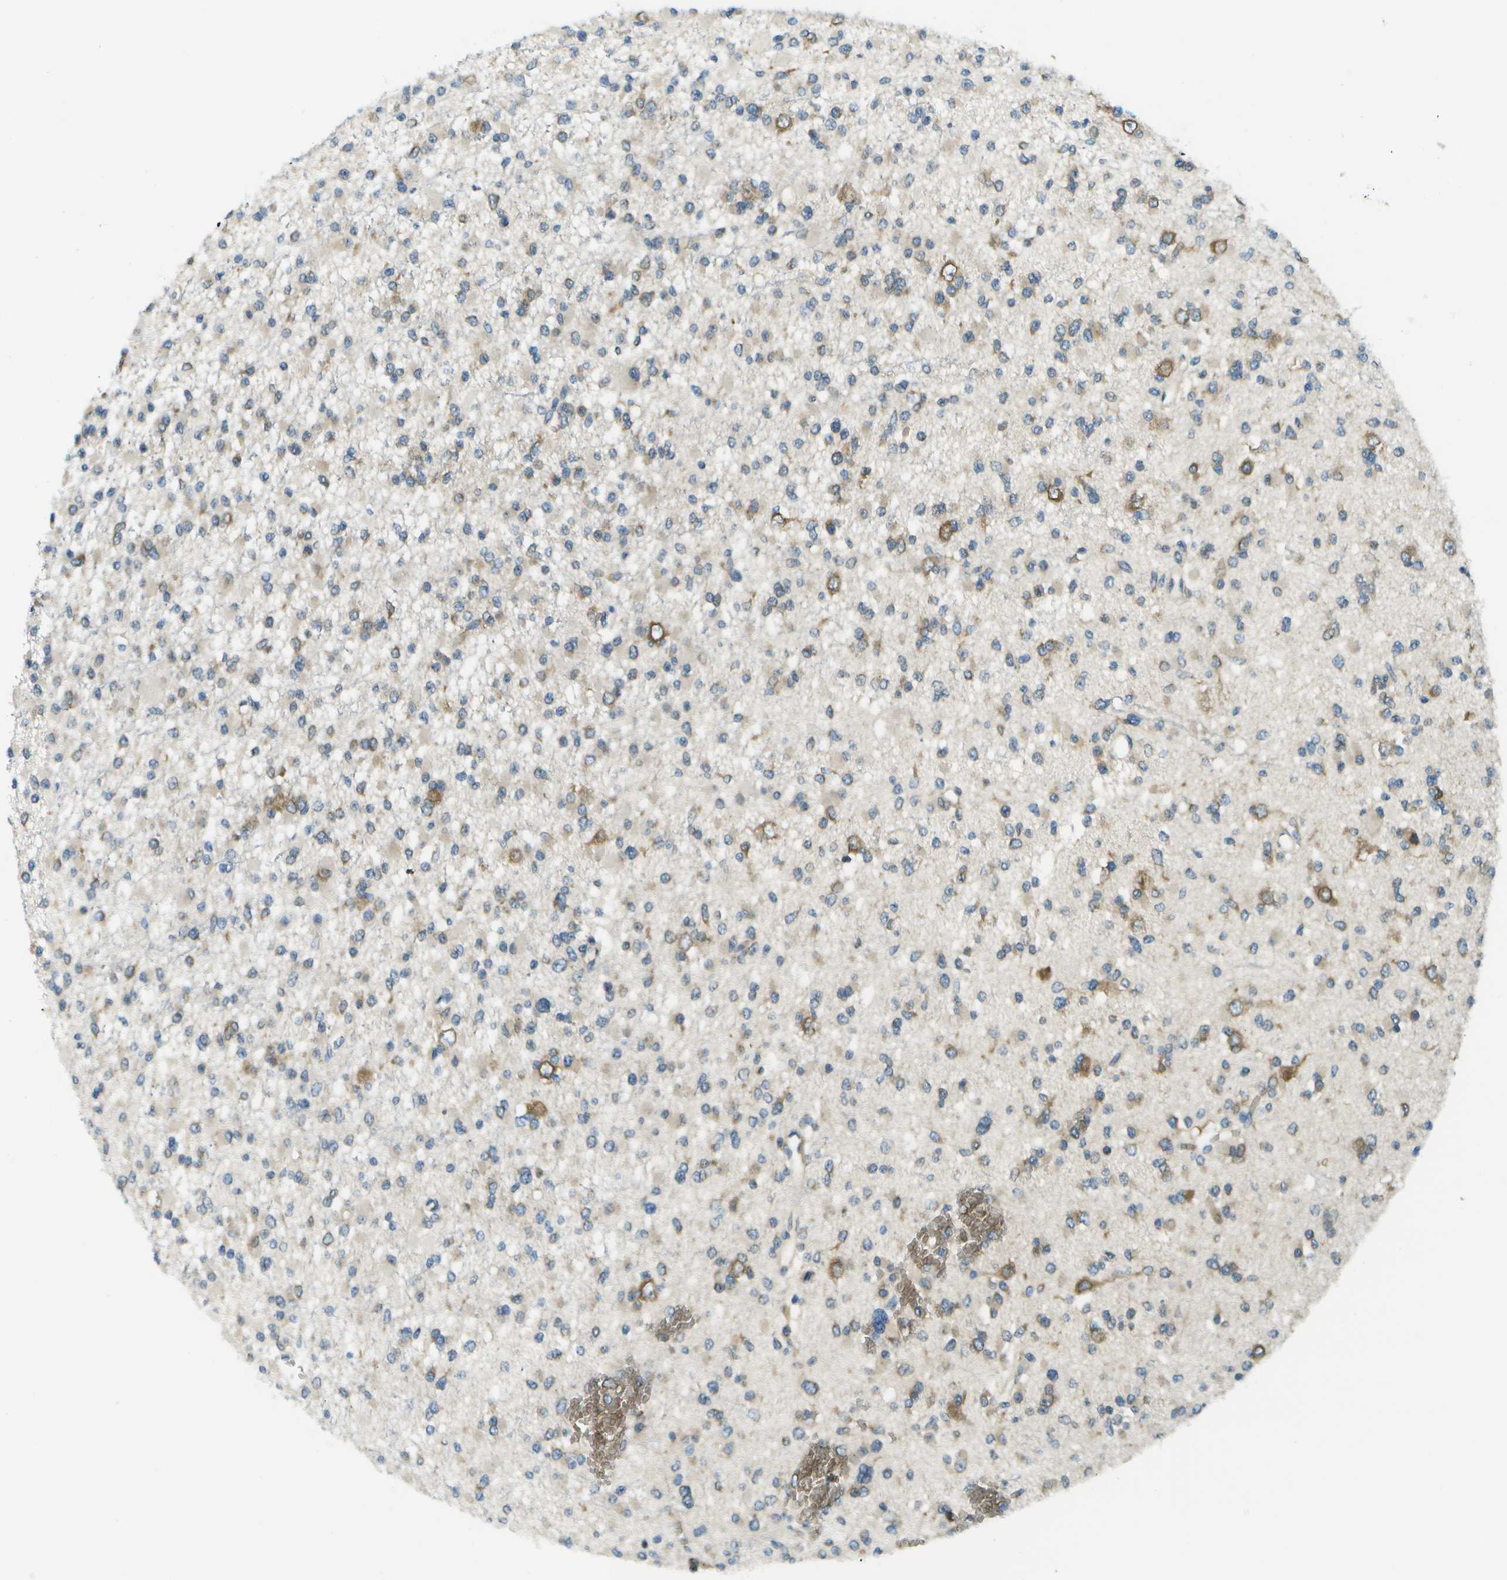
{"staining": {"intensity": "moderate", "quantity": "25%-75%", "location": "cytoplasmic/membranous"}, "tissue": "glioma", "cell_type": "Tumor cells", "image_type": "cancer", "snomed": [{"axis": "morphology", "description": "Glioma, malignant, Low grade"}, {"axis": "topography", "description": "Brain"}], "caption": "This micrograph reveals immunohistochemistry (IHC) staining of human malignant glioma (low-grade), with medium moderate cytoplasmic/membranous staining in approximately 25%-75% of tumor cells.", "gene": "CTIF", "patient": {"sex": "female", "age": 22}}